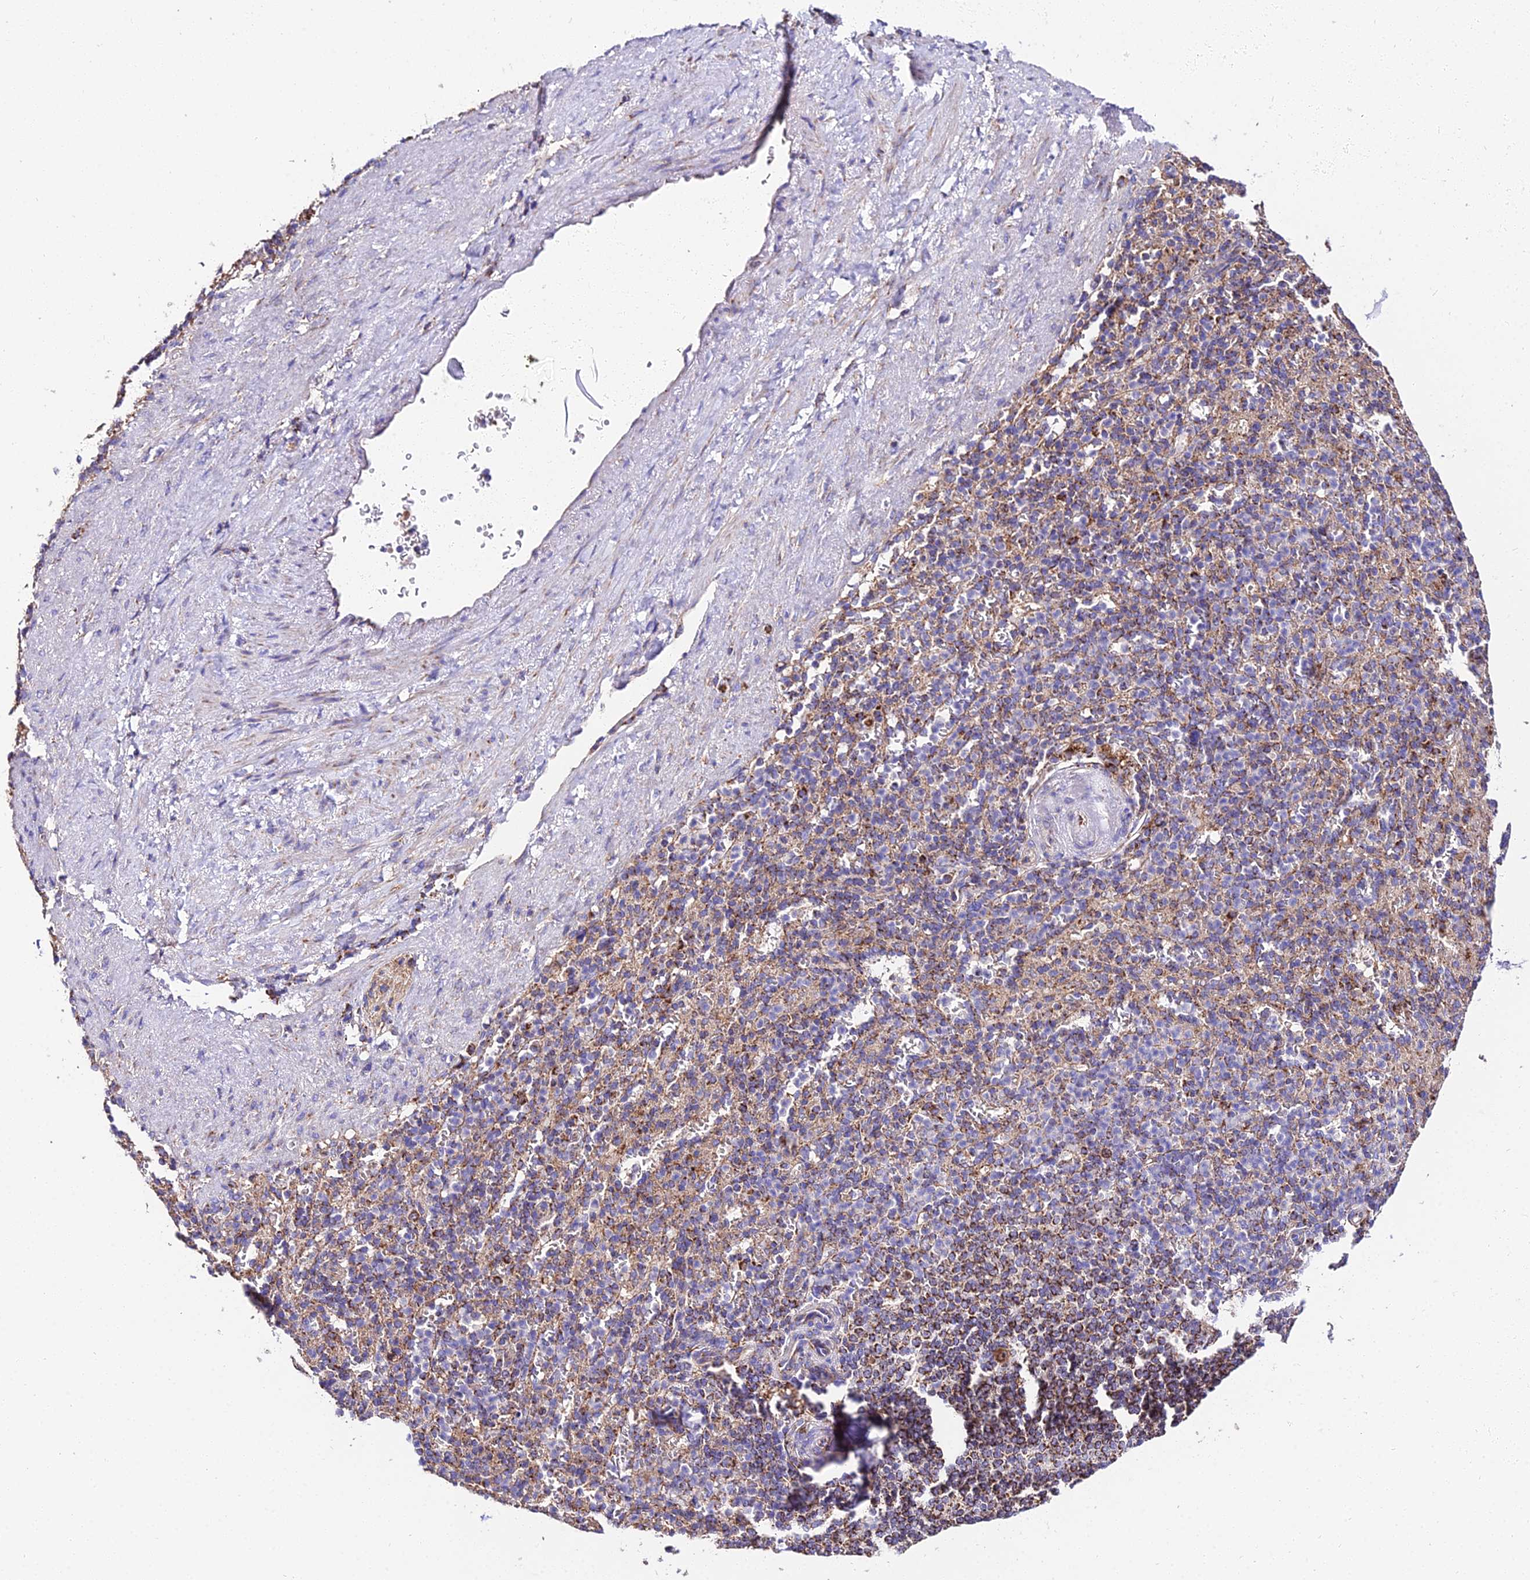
{"staining": {"intensity": "moderate", "quantity": "<25%", "location": "cytoplasmic/membranous"}, "tissue": "spleen", "cell_type": "Cells in red pulp", "image_type": "normal", "snomed": [{"axis": "morphology", "description": "Normal tissue, NOS"}, {"axis": "topography", "description": "Spleen"}], "caption": "Immunohistochemistry (IHC) (DAB (3,3'-diaminobenzidine)) staining of normal spleen reveals moderate cytoplasmic/membranous protein positivity in about <25% of cells in red pulp. The protein is shown in brown color, while the nuclei are stained blue.", "gene": "OCIAD1", "patient": {"sex": "female", "age": 74}}